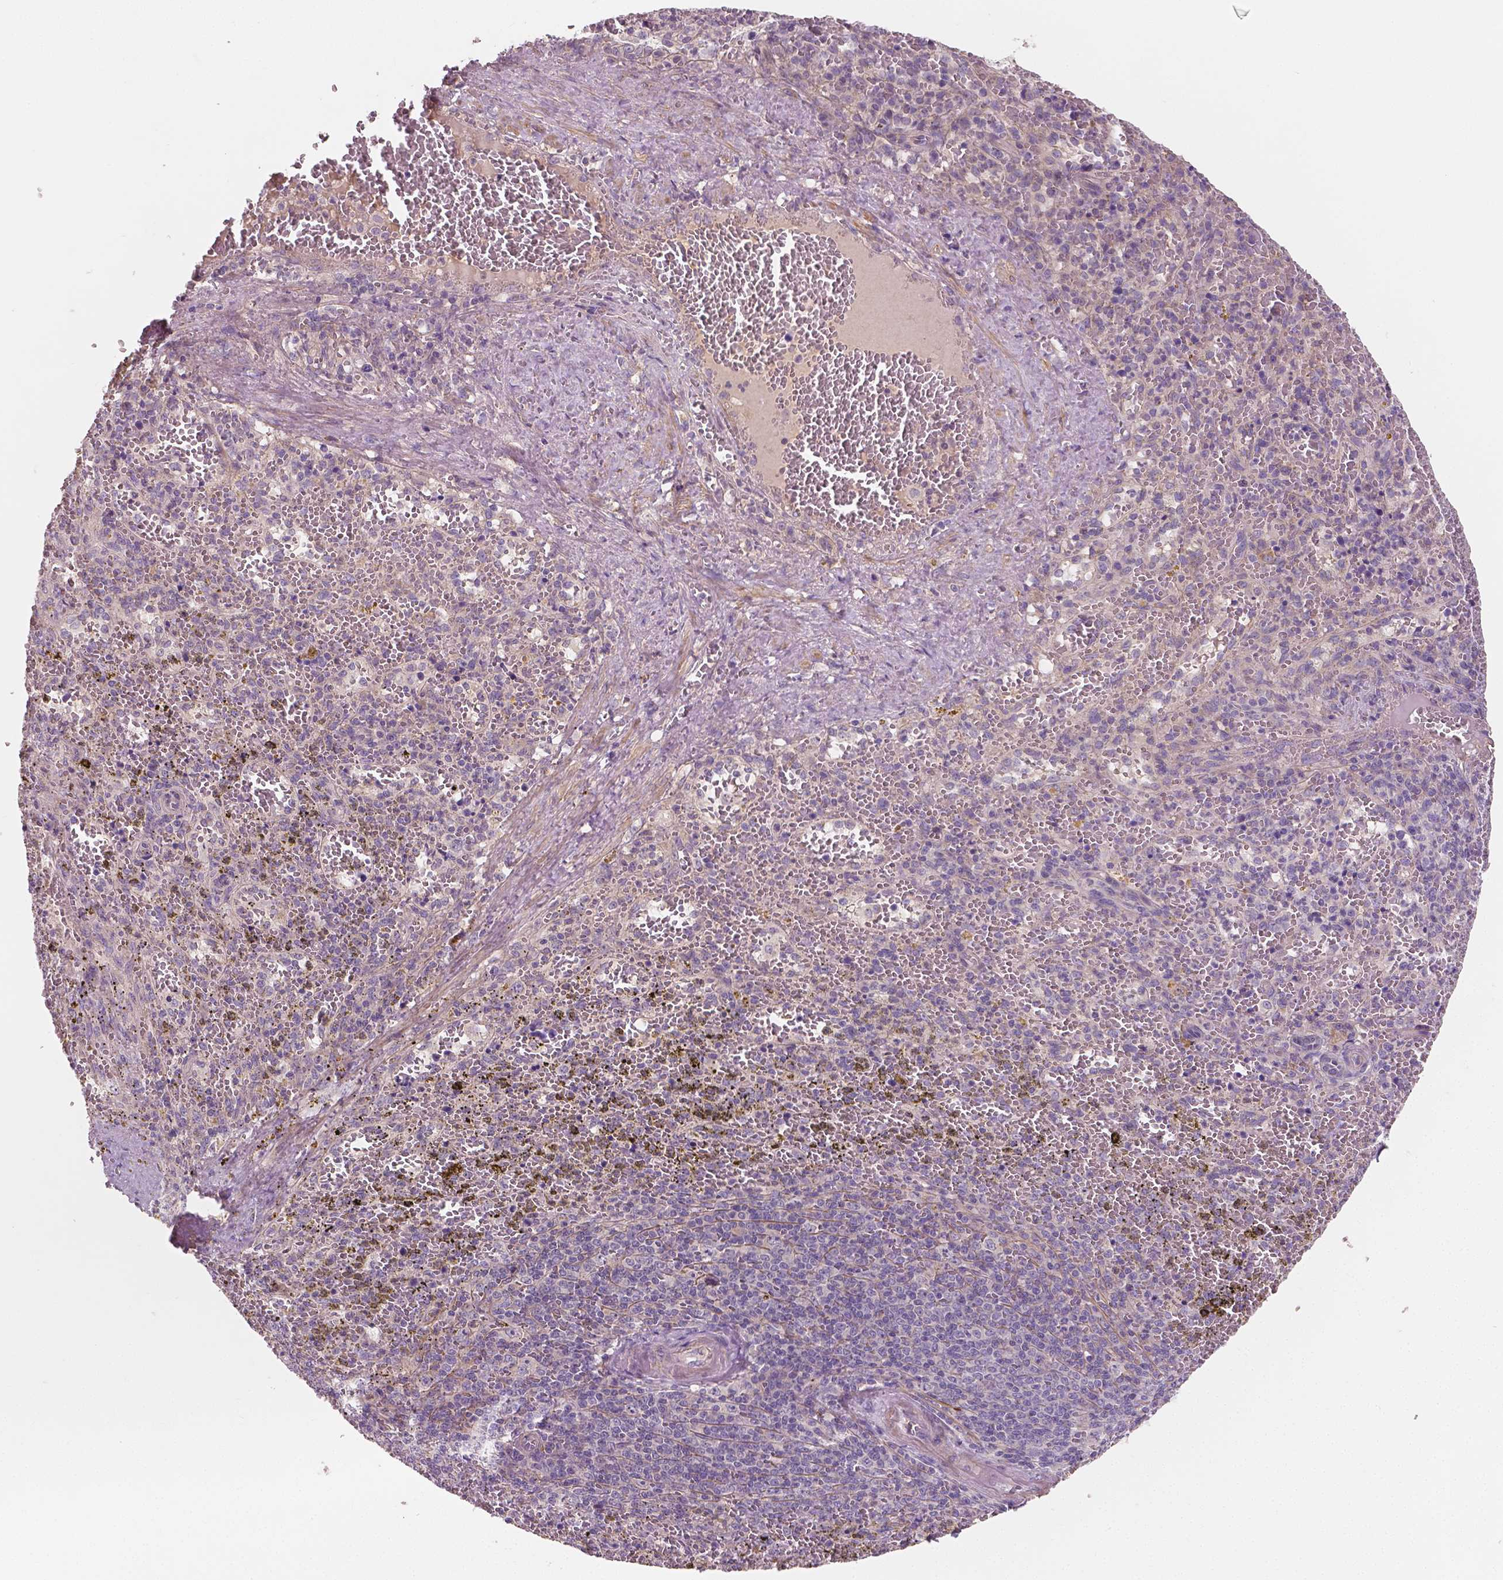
{"staining": {"intensity": "negative", "quantity": "none", "location": "none"}, "tissue": "spleen", "cell_type": "Cells in red pulp", "image_type": "normal", "snomed": [{"axis": "morphology", "description": "Normal tissue, NOS"}, {"axis": "topography", "description": "Spleen"}], "caption": "Cells in red pulp are negative for brown protein staining in benign spleen. (DAB (3,3'-diaminobenzidine) IHC visualized using brightfield microscopy, high magnification).", "gene": "LSM14B", "patient": {"sex": "female", "age": 50}}